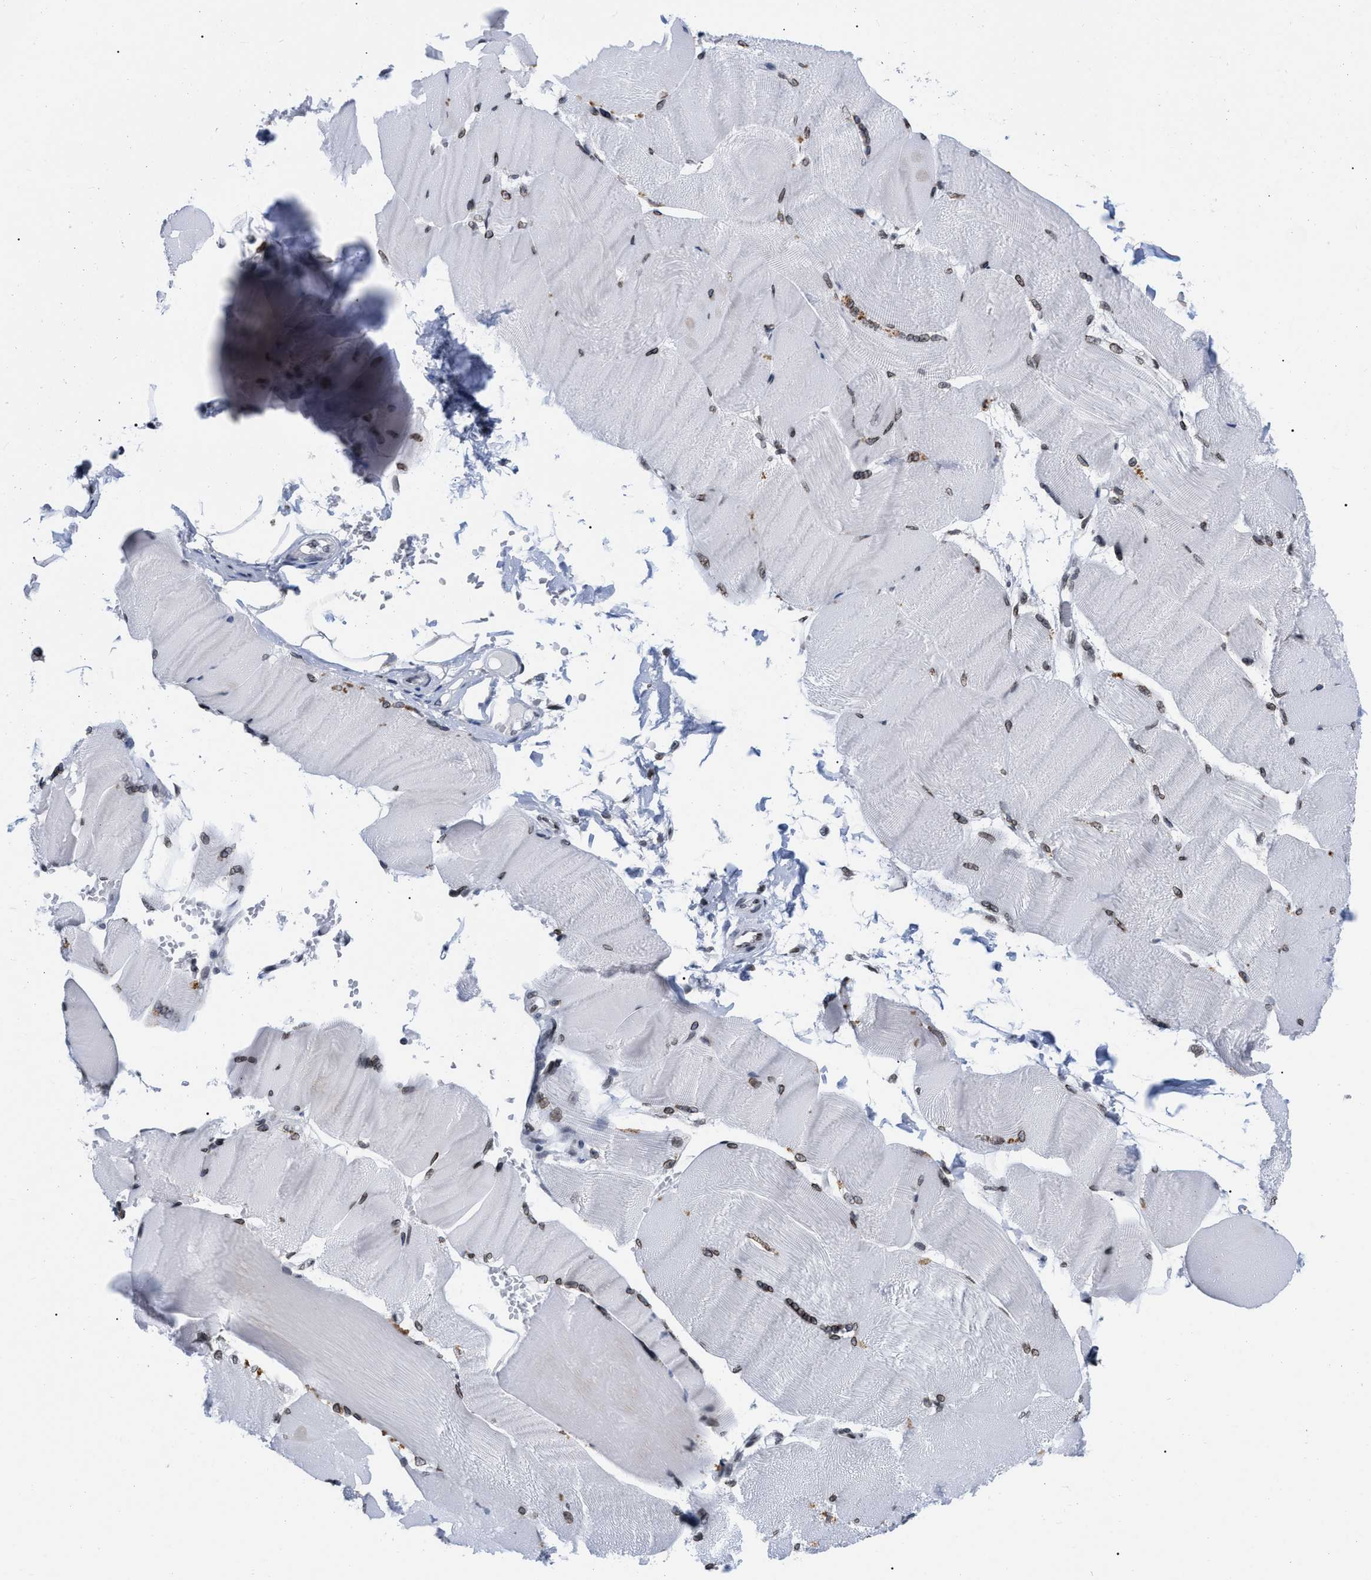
{"staining": {"intensity": "moderate", "quantity": "25%-75%", "location": "cytoplasmic/membranous,nuclear"}, "tissue": "skeletal muscle", "cell_type": "Myocytes", "image_type": "normal", "snomed": [{"axis": "morphology", "description": "Normal tissue, NOS"}, {"axis": "topography", "description": "Skin"}, {"axis": "topography", "description": "Skeletal muscle"}], "caption": "Immunohistochemistry photomicrograph of unremarkable human skeletal muscle stained for a protein (brown), which exhibits medium levels of moderate cytoplasmic/membranous,nuclear positivity in approximately 25%-75% of myocytes.", "gene": "TPR", "patient": {"sex": "male", "age": 83}}